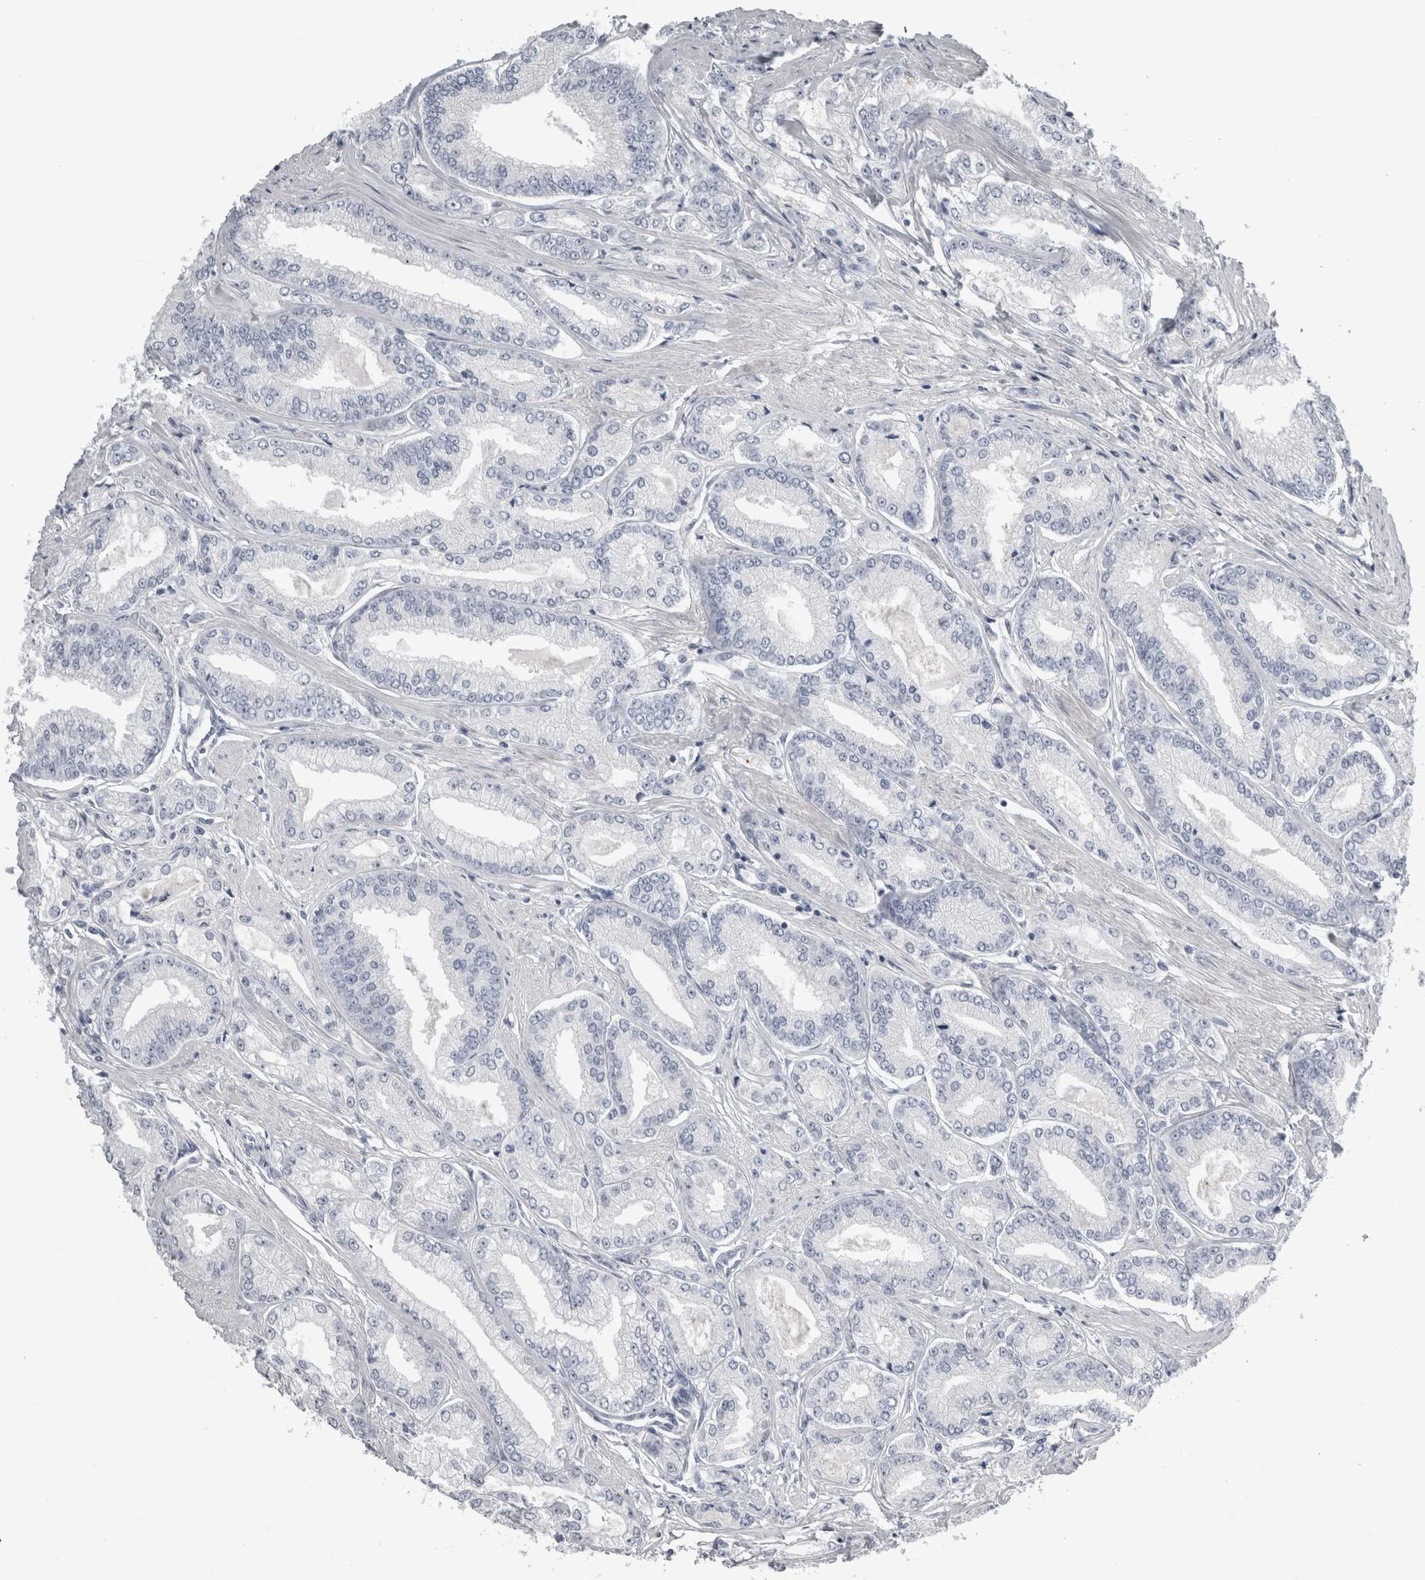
{"staining": {"intensity": "negative", "quantity": "none", "location": "none"}, "tissue": "prostate cancer", "cell_type": "Tumor cells", "image_type": "cancer", "snomed": [{"axis": "morphology", "description": "Adenocarcinoma, Low grade"}, {"axis": "topography", "description": "Prostate"}], "caption": "Tumor cells are negative for brown protein staining in prostate cancer.", "gene": "ALDH8A1", "patient": {"sex": "male", "age": 52}}